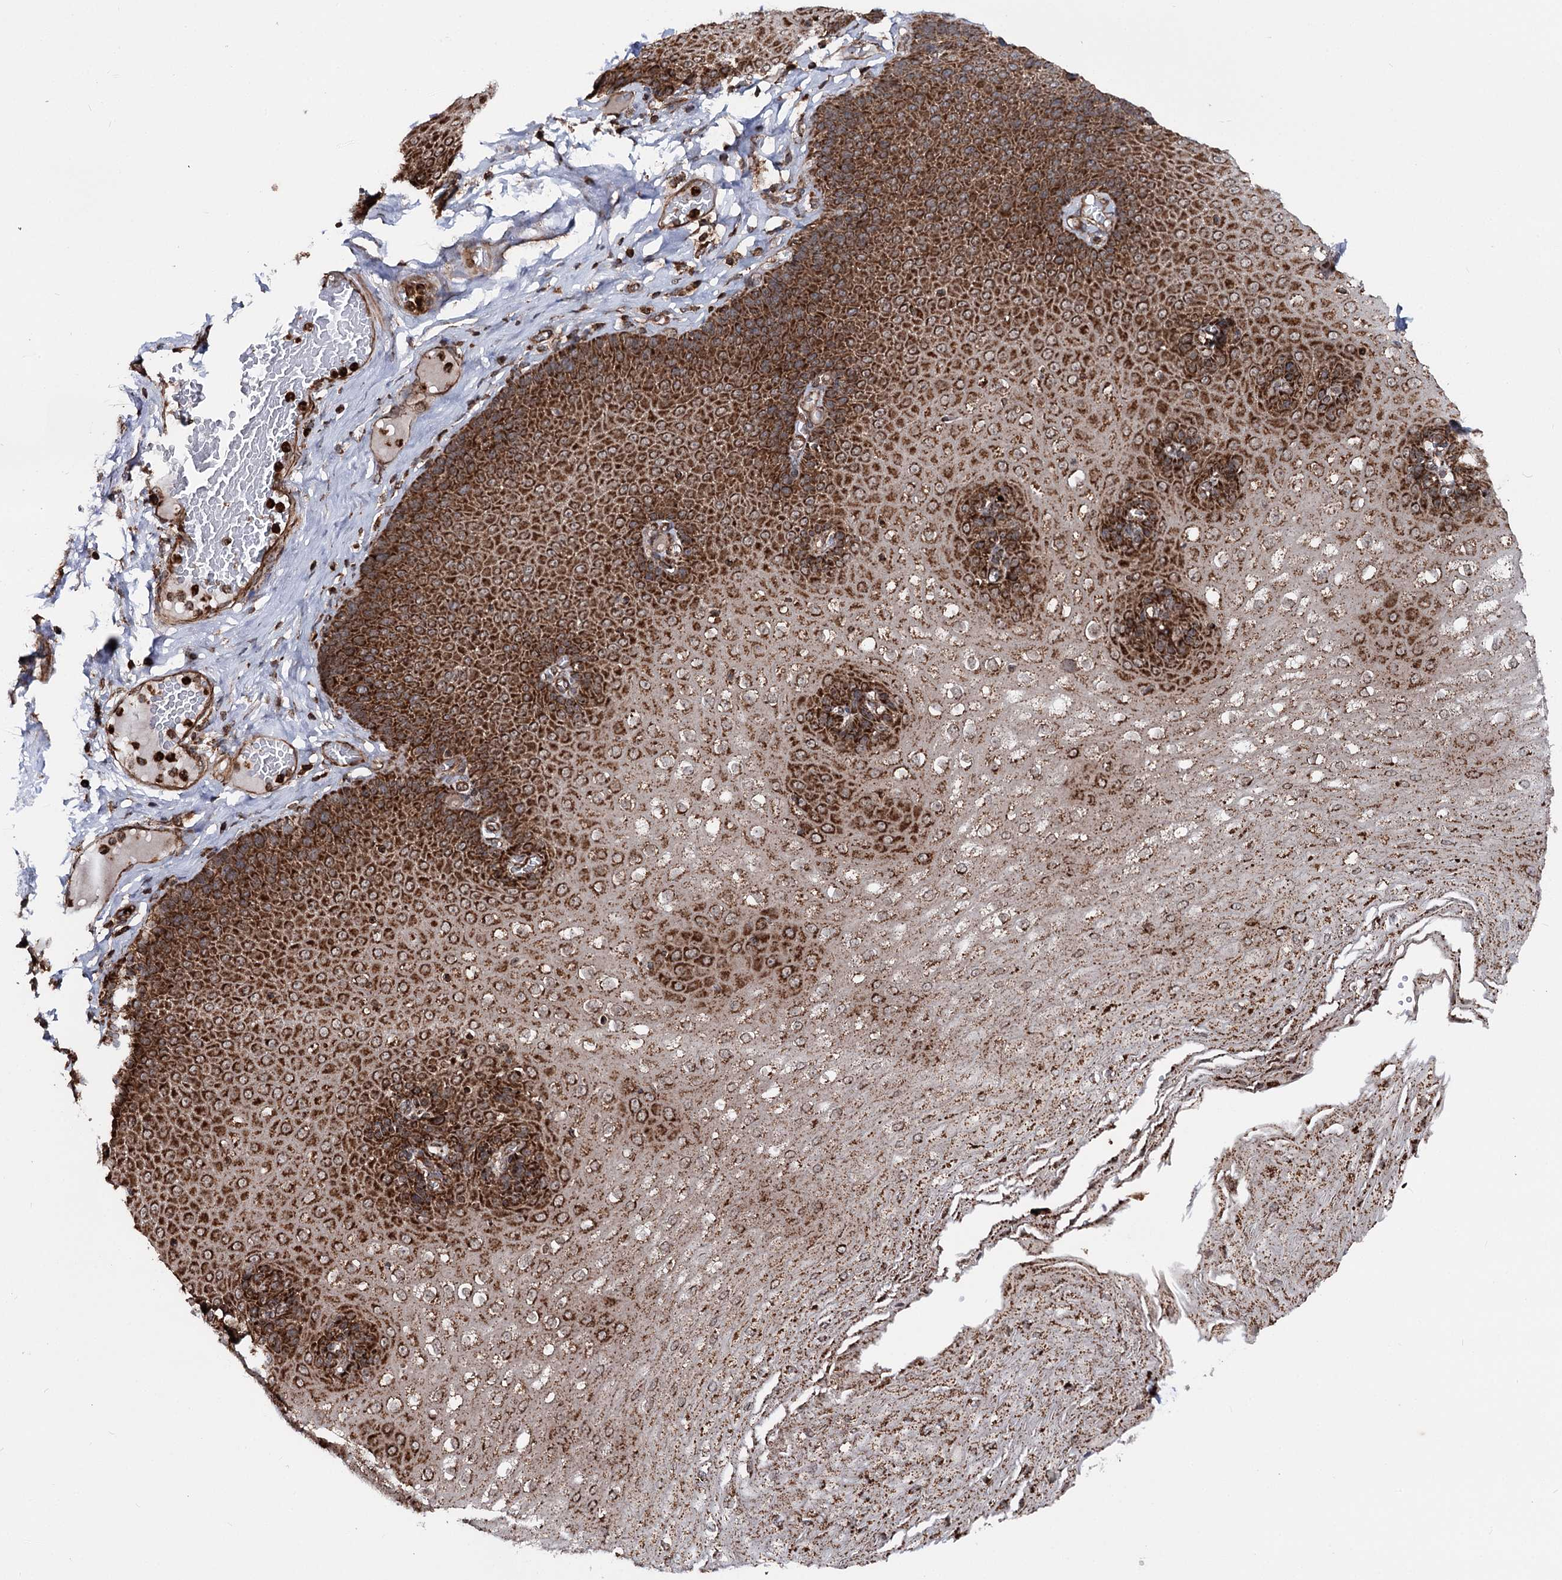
{"staining": {"intensity": "strong", "quantity": ">75%", "location": "cytoplasmic/membranous"}, "tissue": "esophagus", "cell_type": "Squamous epithelial cells", "image_type": "normal", "snomed": [{"axis": "morphology", "description": "Normal tissue, NOS"}, {"axis": "topography", "description": "Esophagus"}], "caption": "The image exhibits immunohistochemical staining of unremarkable esophagus. There is strong cytoplasmic/membranous expression is seen in approximately >75% of squamous epithelial cells.", "gene": "FGFR1OP2", "patient": {"sex": "male", "age": 60}}